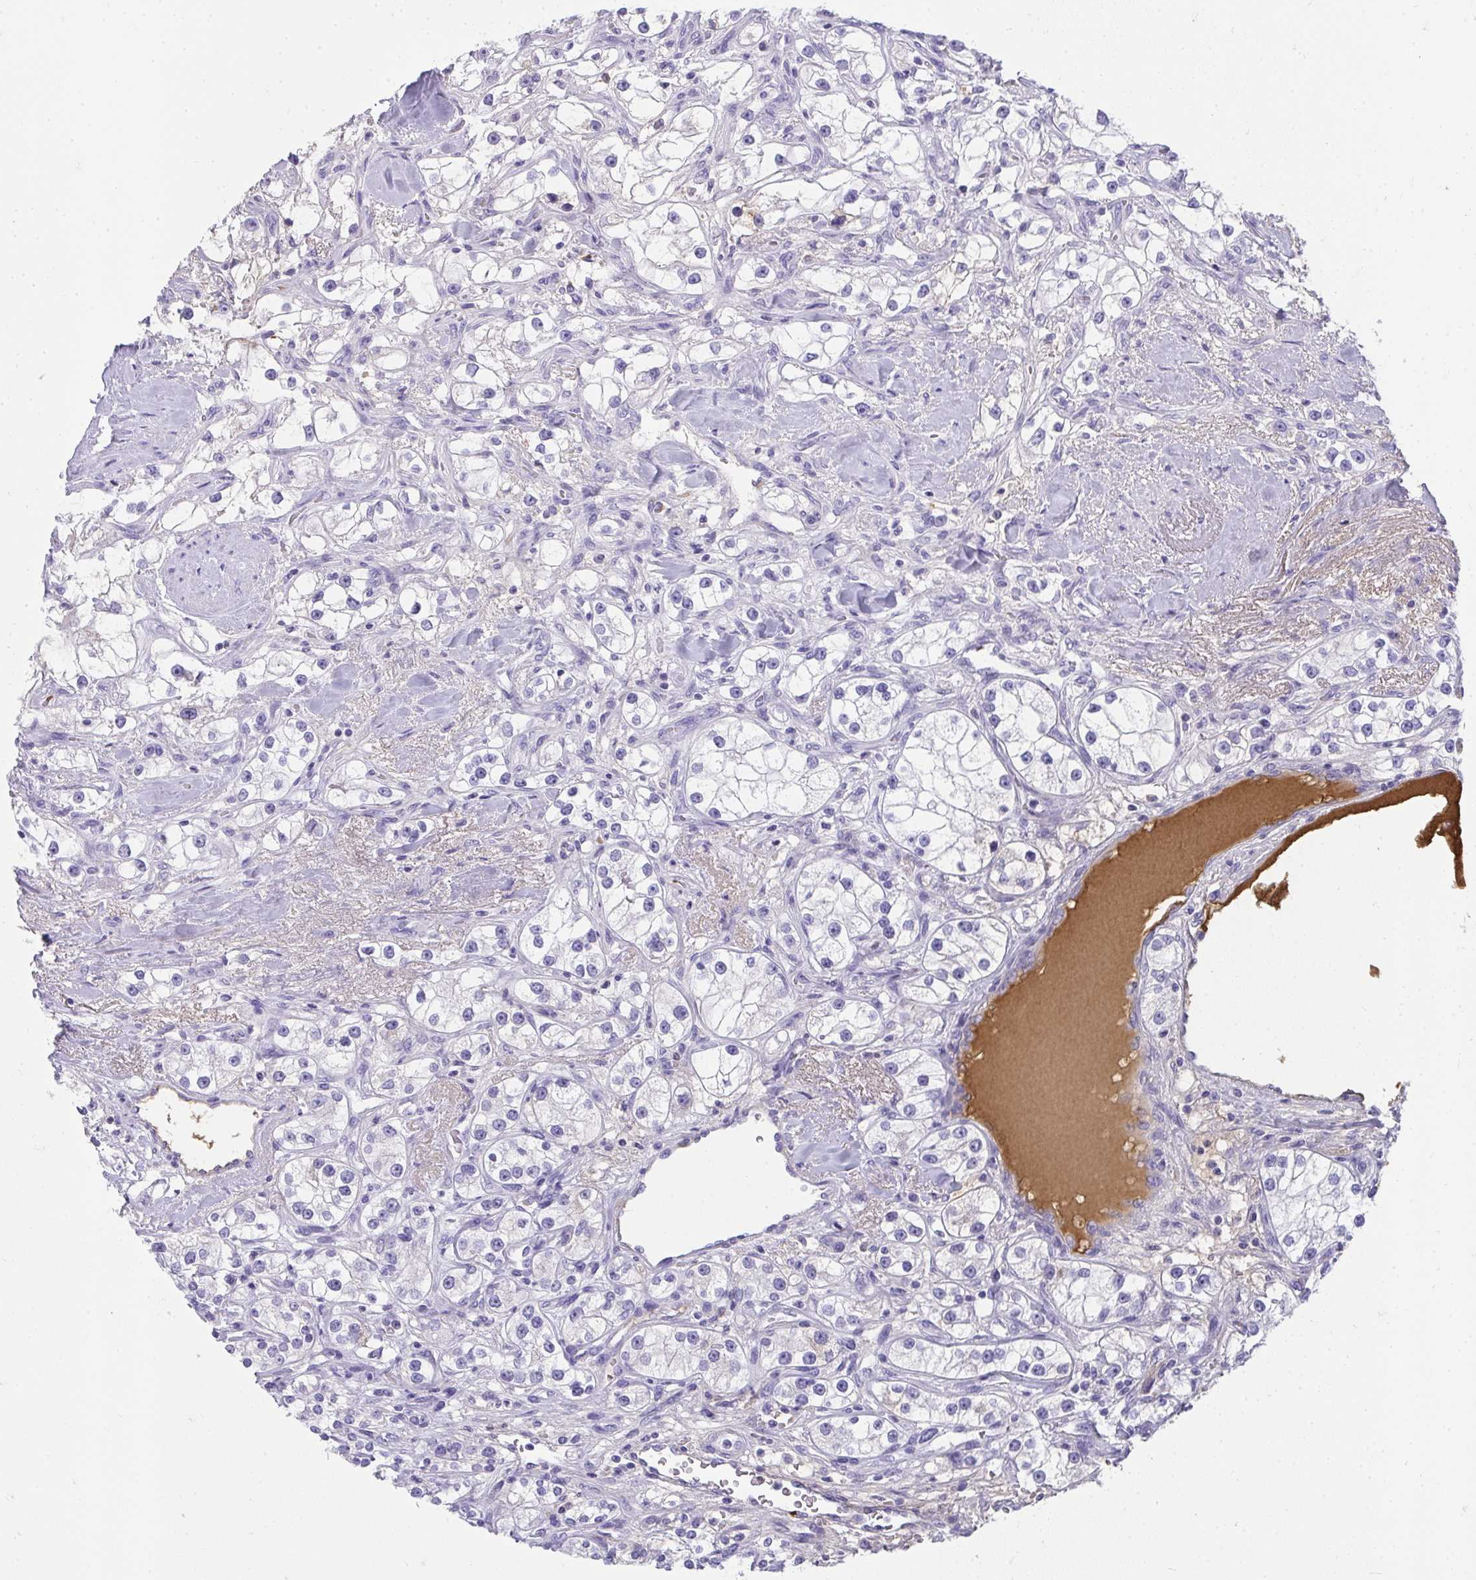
{"staining": {"intensity": "negative", "quantity": "none", "location": "none"}, "tissue": "renal cancer", "cell_type": "Tumor cells", "image_type": "cancer", "snomed": [{"axis": "morphology", "description": "Adenocarcinoma, NOS"}, {"axis": "topography", "description": "Kidney"}], "caption": "Immunohistochemistry (IHC) micrograph of neoplastic tissue: human renal cancer (adenocarcinoma) stained with DAB (3,3'-diaminobenzidine) exhibits no significant protein positivity in tumor cells.", "gene": "ZSWIM3", "patient": {"sex": "male", "age": 77}}